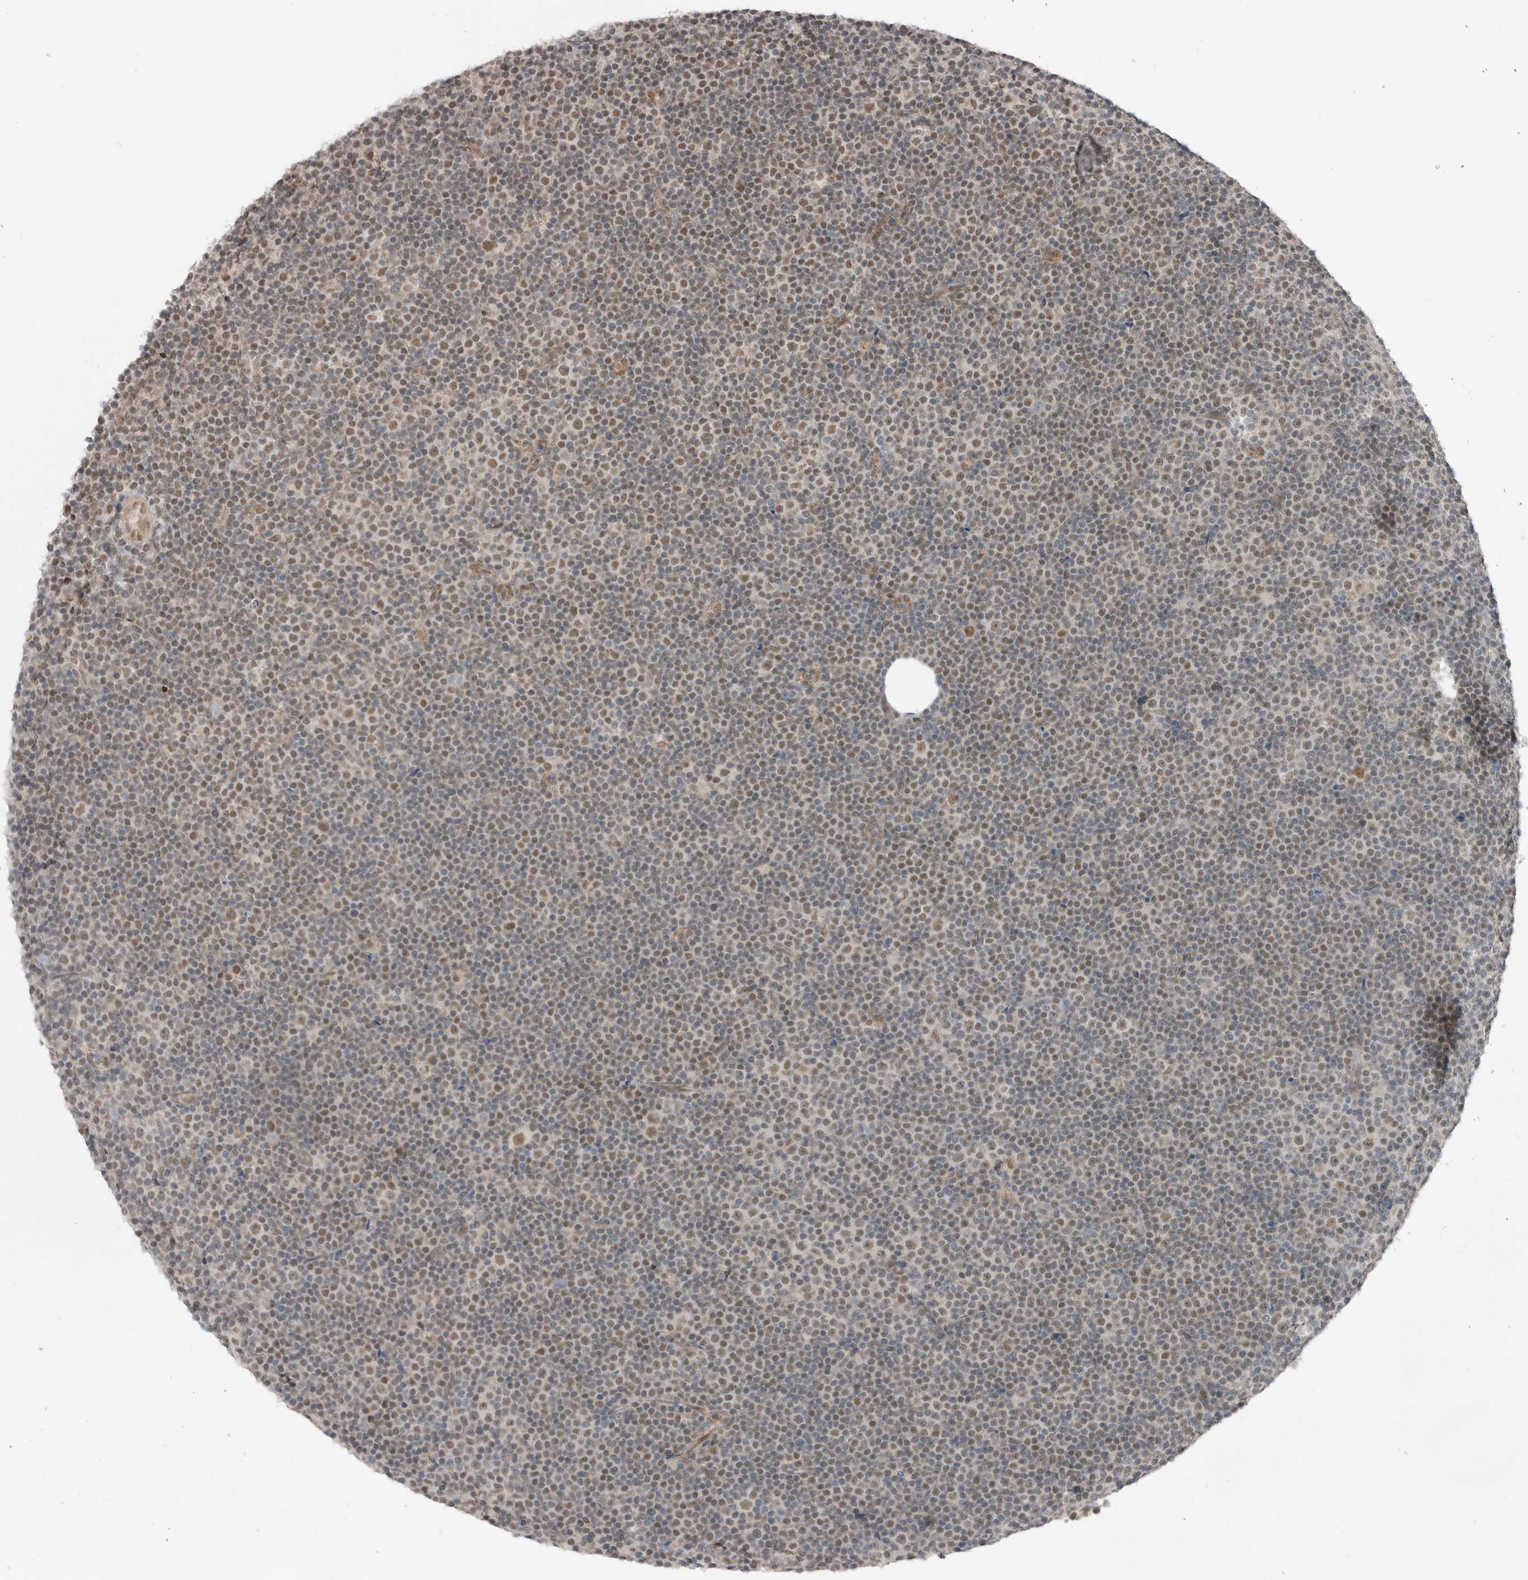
{"staining": {"intensity": "weak", "quantity": "25%-75%", "location": "nuclear"}, "tissue": "lymphoma", "cell_type": "Tumor cells", "image_type": "cancer", "snomed": [{"axis": "morphology", "description": "Malignant lymphoma, non-Hodgkin's type, Low grade"}, {"axis": "topography", "description": "Lymph node"}], "caption": "Weak nuclear expression is present in about 25%-75% of tumor cells in malignant lymphoma, non-Hodgkin's type (low-grade). (DAB = brown stain, brightfield microscopy at high magnification).", "gene": "NTAQ1", "patient": {"sex": "female", "age": 67}}